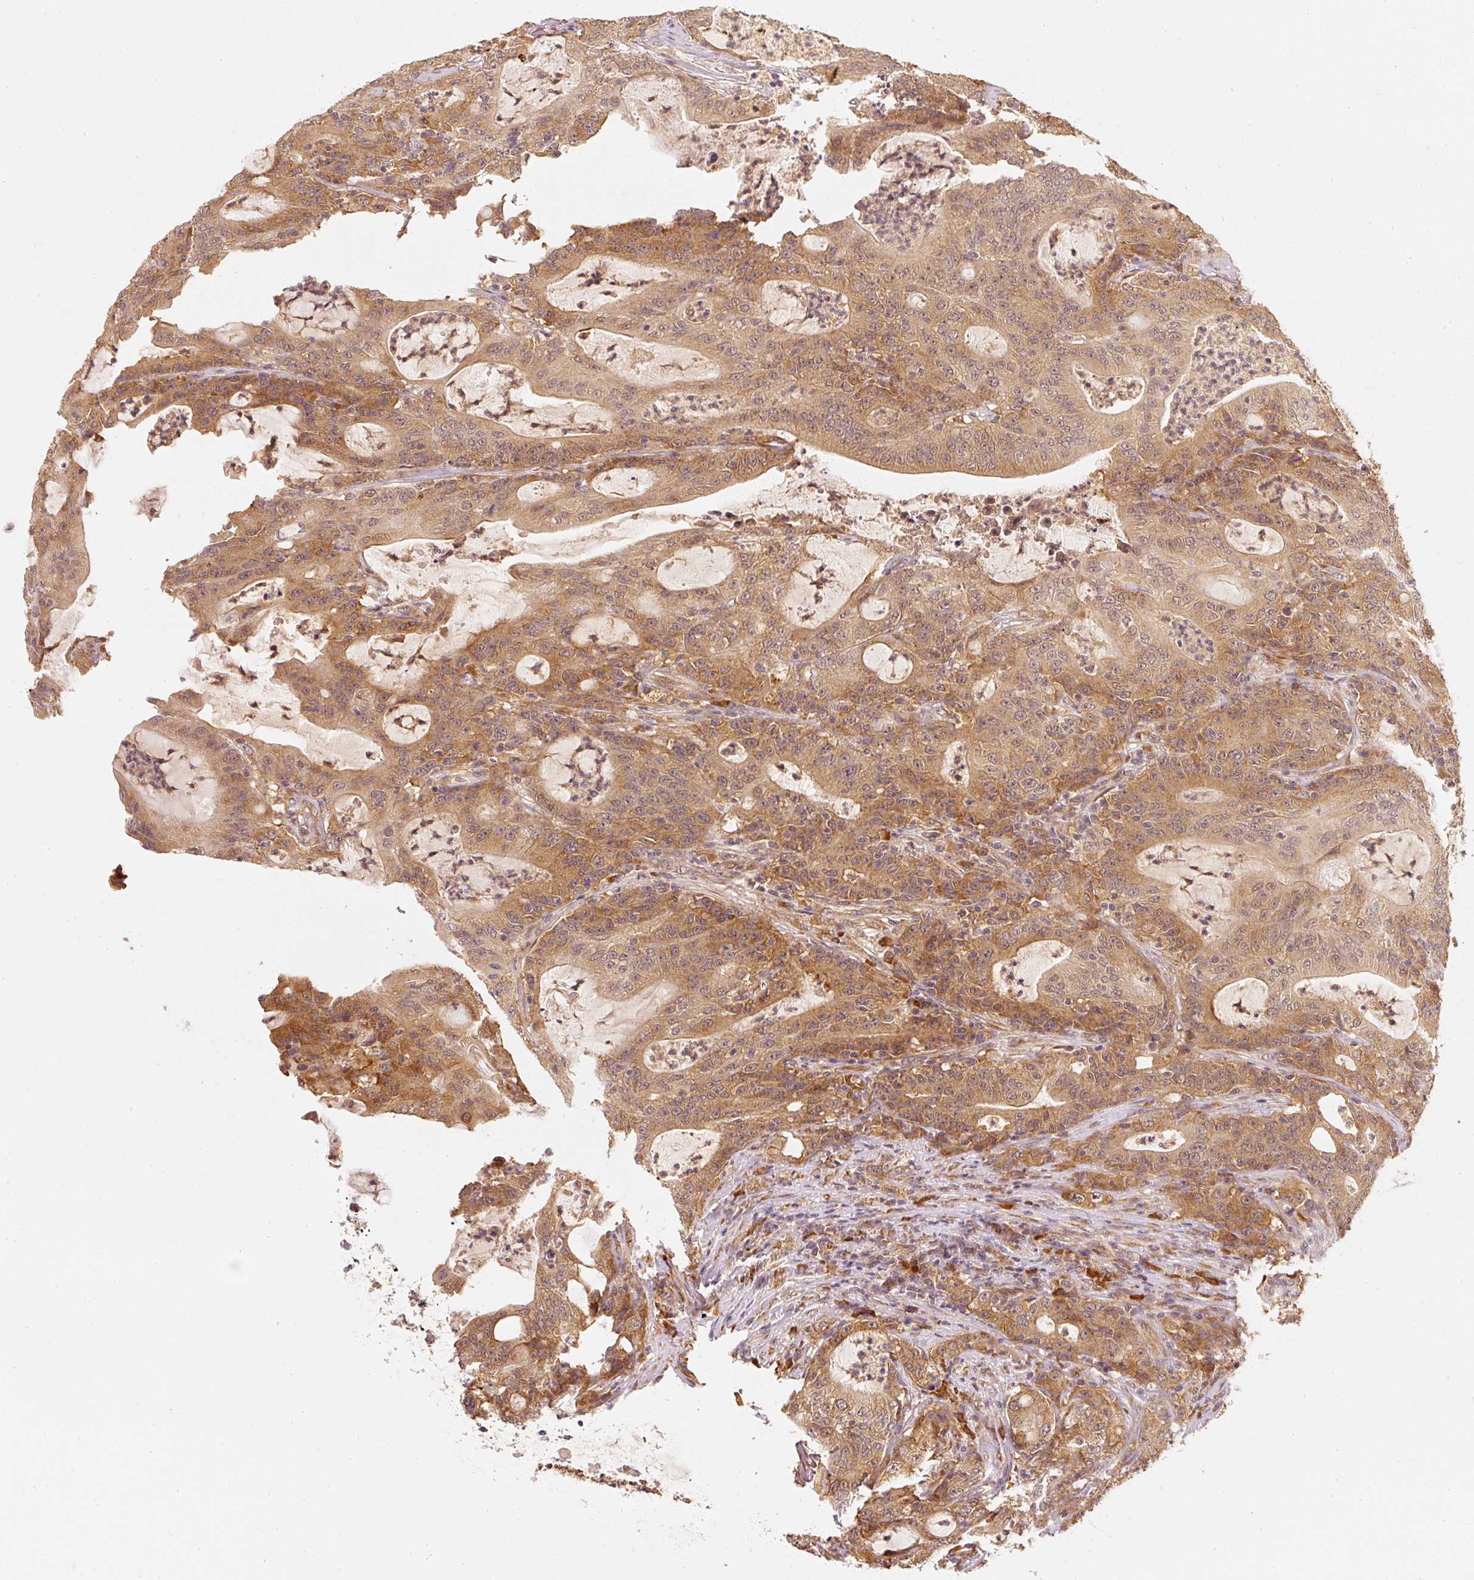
{"staining": {"intensity": "moderate", "quantity": ">75%", "location": "cytoplasmic/membranous"}, "tissue": "colorectal cancer", "cell_type": "Tumor cells", "image_type": "cancer", "snomed": [{"axis": "morphology", "description": "Adenocarcinoma, NOS"}, {"axis": "topography", "description": "Colon"}], "caption": "Colorectal cancer was stained to show a protein in brown. There is medium levels of moderate cytoplasmic/membranous positivity in approximately >75% of tumor cells. The staining was performed using DAB, with brown indicating positive protein expression. Nuclei are stained blue with hematoxylin.", "gene": "EEF1A2", "patient": {"sex": "male", "age": 83}}